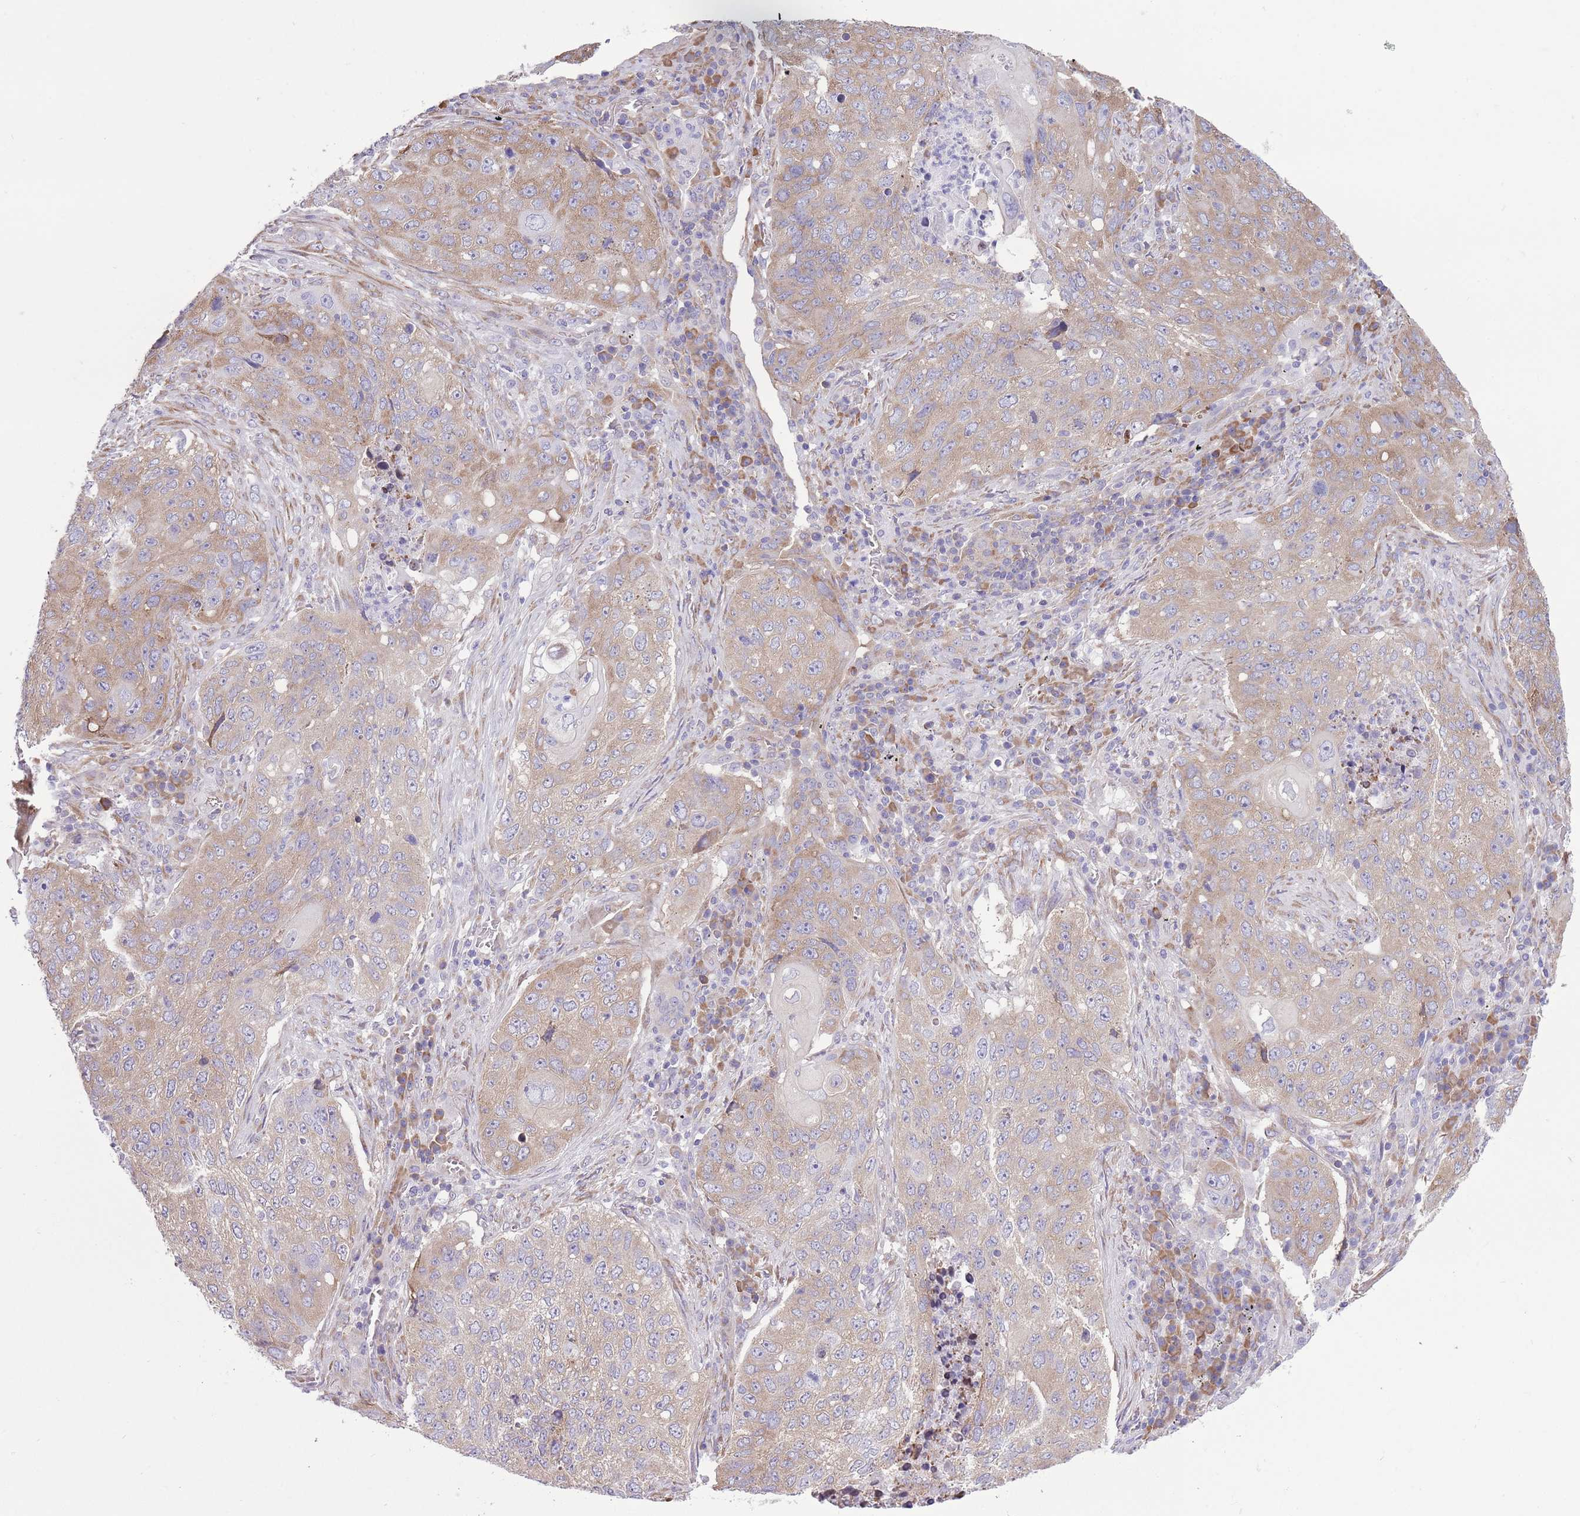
{"staining": {"intensity": "weak", "quantity": ">75%", "location": "cytoplasmic/membranous"}, "tissue": "lung cancer", "cell_type": "Tumor cells", "image_type": "cancer", "snomed": [{"axis": "morphology", "description": "Squamous cell carcinoma, NOS"}, {"axis": "topography", "description": "Lung"}], "caption": "The micrograph exhibits staining of squamous cell carcinoma (lung), revealing weak cytoplasmic/membranous protein positivity (brown color) within tumor cells.", "gene": "ZNF501", "patient": {"sex": "female", "age": 63}}